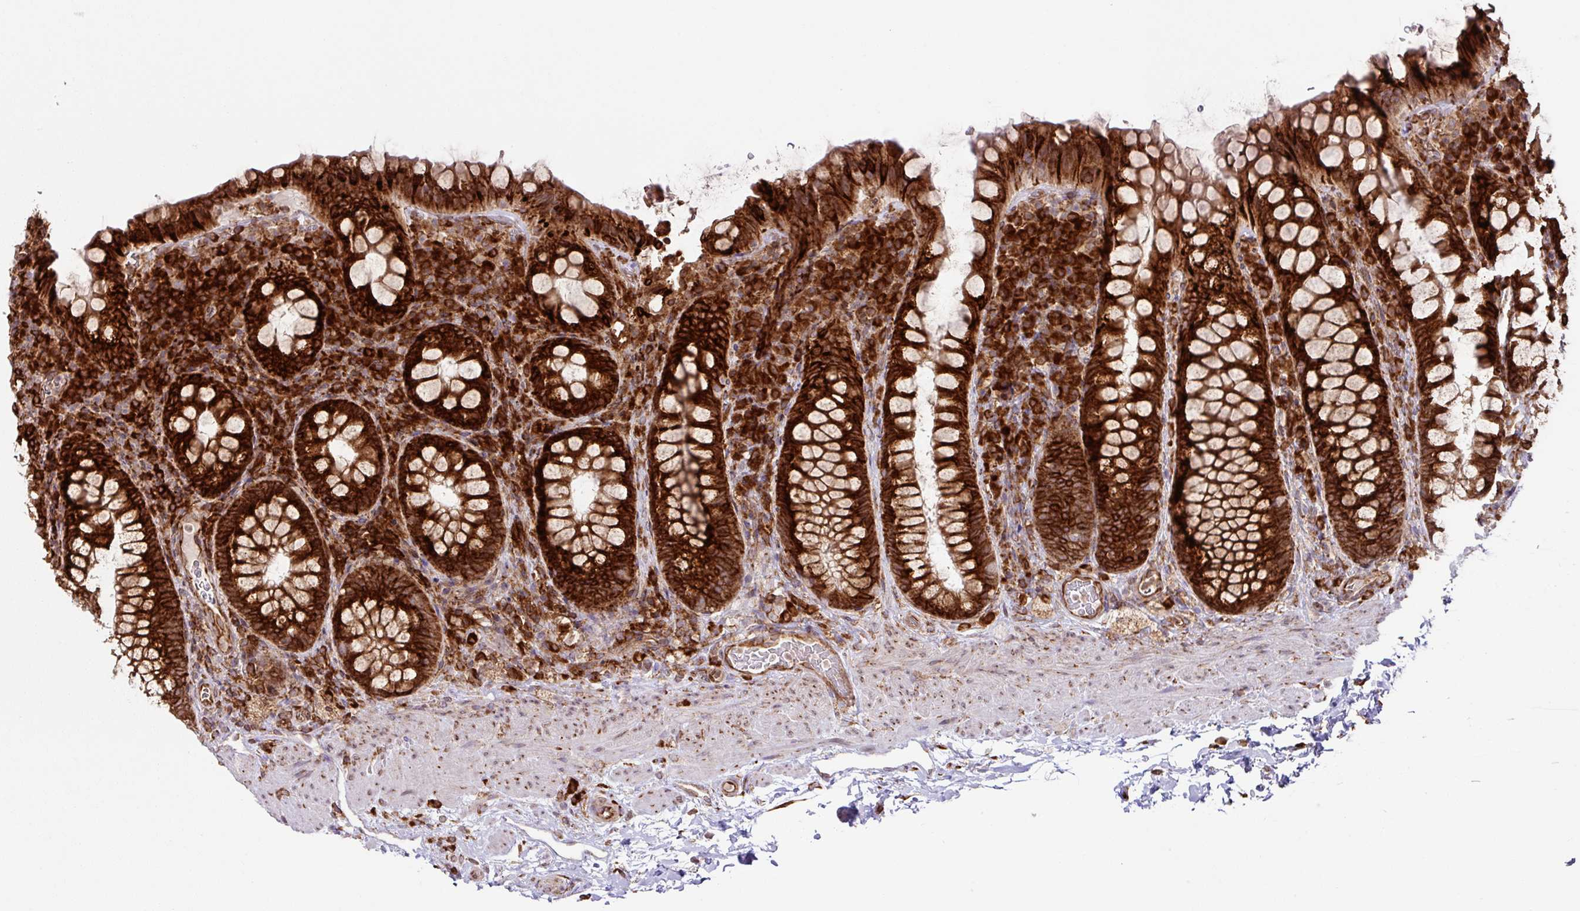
{"staining": {"intensity": "strong", "quantity": ">75%", "location": "cytoplasmic/membranous"}, "tissue": "rectum", "cell_type": "Glandular cells", "image_type": "normal", "snomed": [{"axis": "morphology", "description": "Normal tissue, NOS"}, {"axis": "topography", "description": "Rectum"}], "caption": "Unremarkable rectum was stained to show a protein in brown. There is high levels of strong cytoplasmic/membranous positivity in approximately >75% of glandular cells.", "gene": "SLC39A7", "patient": {"sex": "female", "age": 69}}